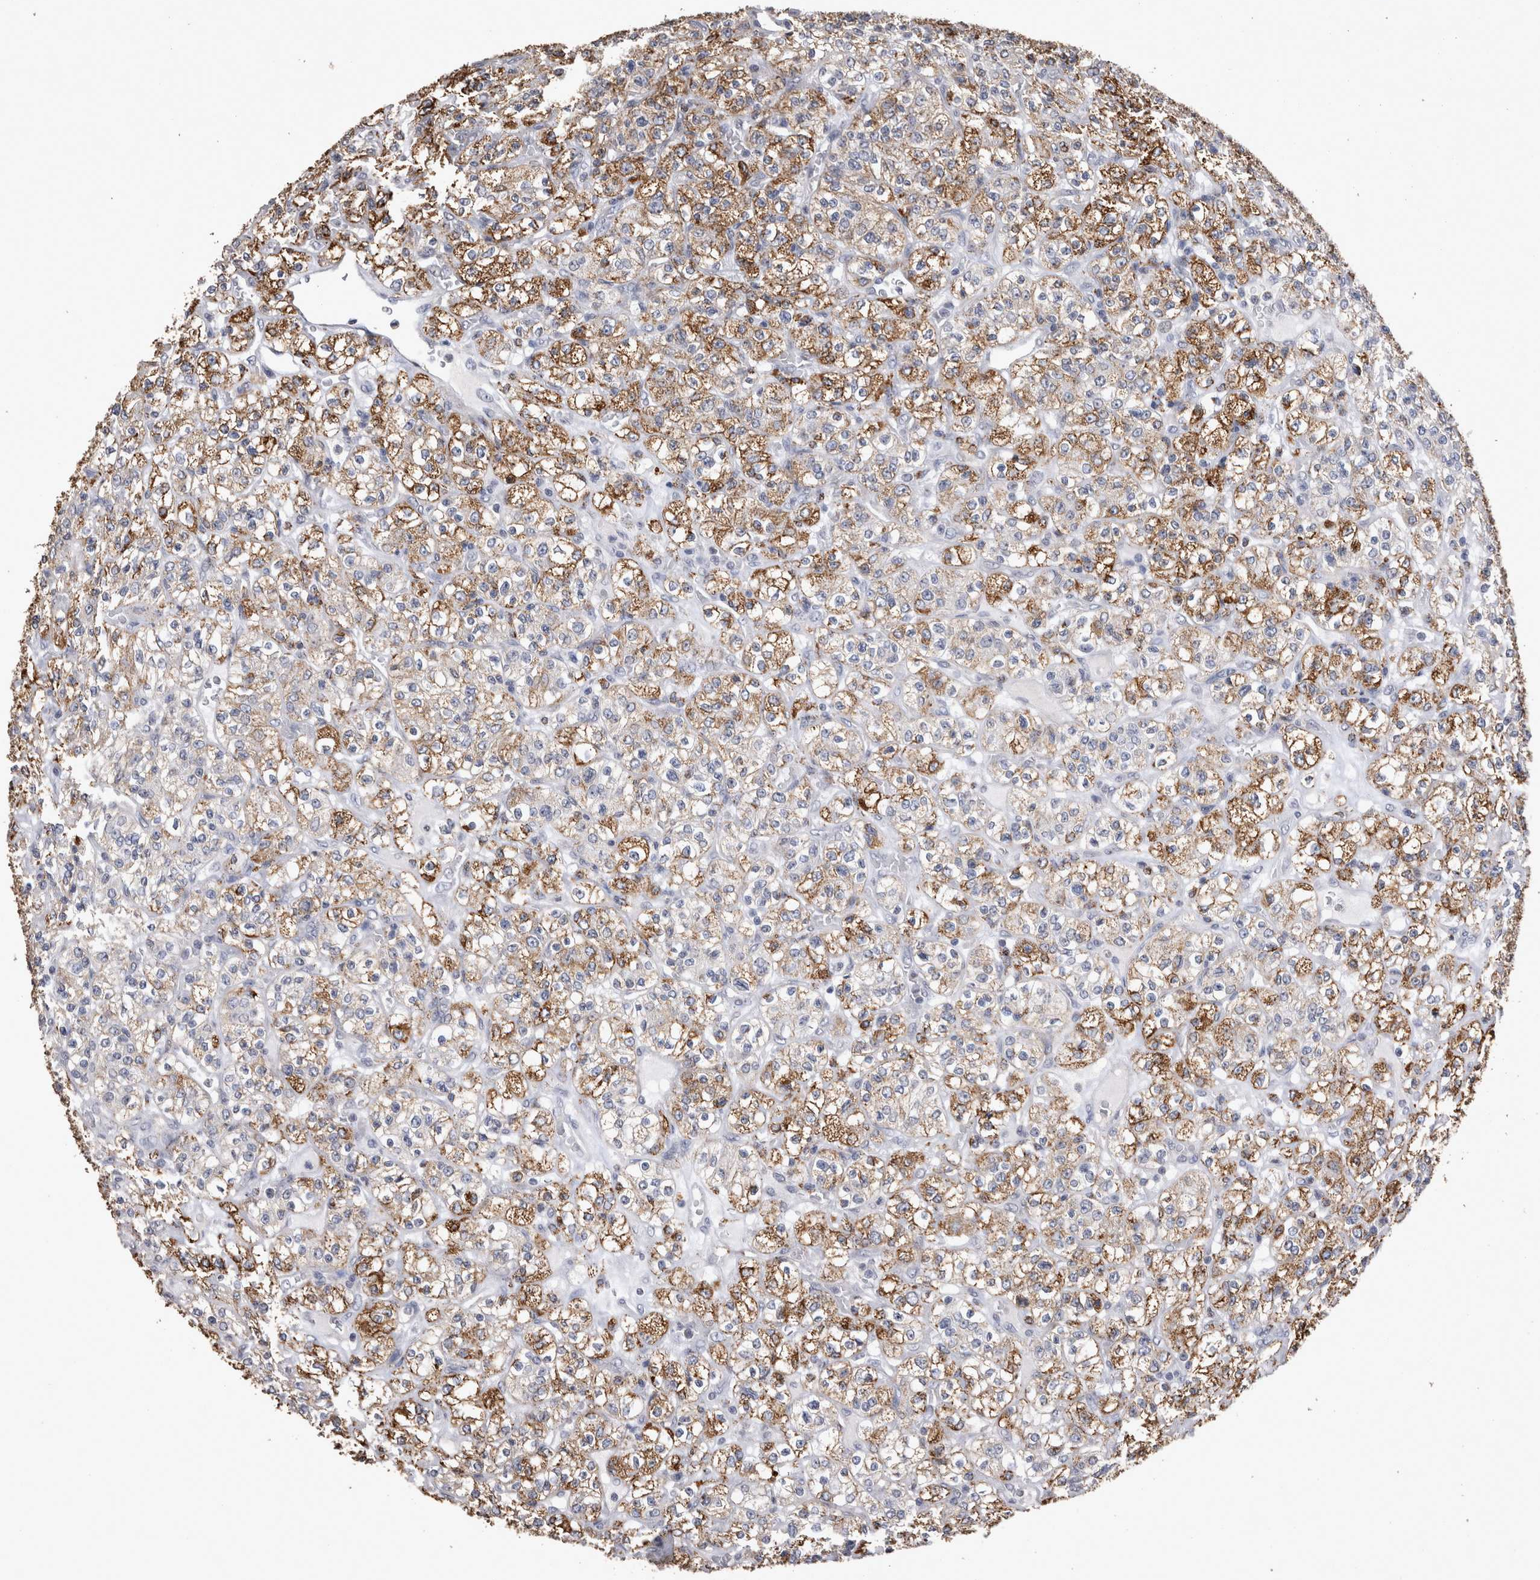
{"staining": {"intensity": "strong", "quantity": ">75%", "location": "cytoplasmic/membranous"}, "tissue": "renal cancer", "cell_type": "Tumor cells", "image_type": "cancer", "snomed": [{"axis": "morphology", "description": "Normal tissue, NOS"}, {"axis": "morphology", "description": "Adenocarcinoma, NOS"}, {"axis": "topography", "description": "Kidney"}], "caption": "Renal cancer tissue shows strong cytoplasmic/membranous positivity in about >75% of tumor cells", "gene": "DKK3", "patient": {"sex": "female", "age": 72}}